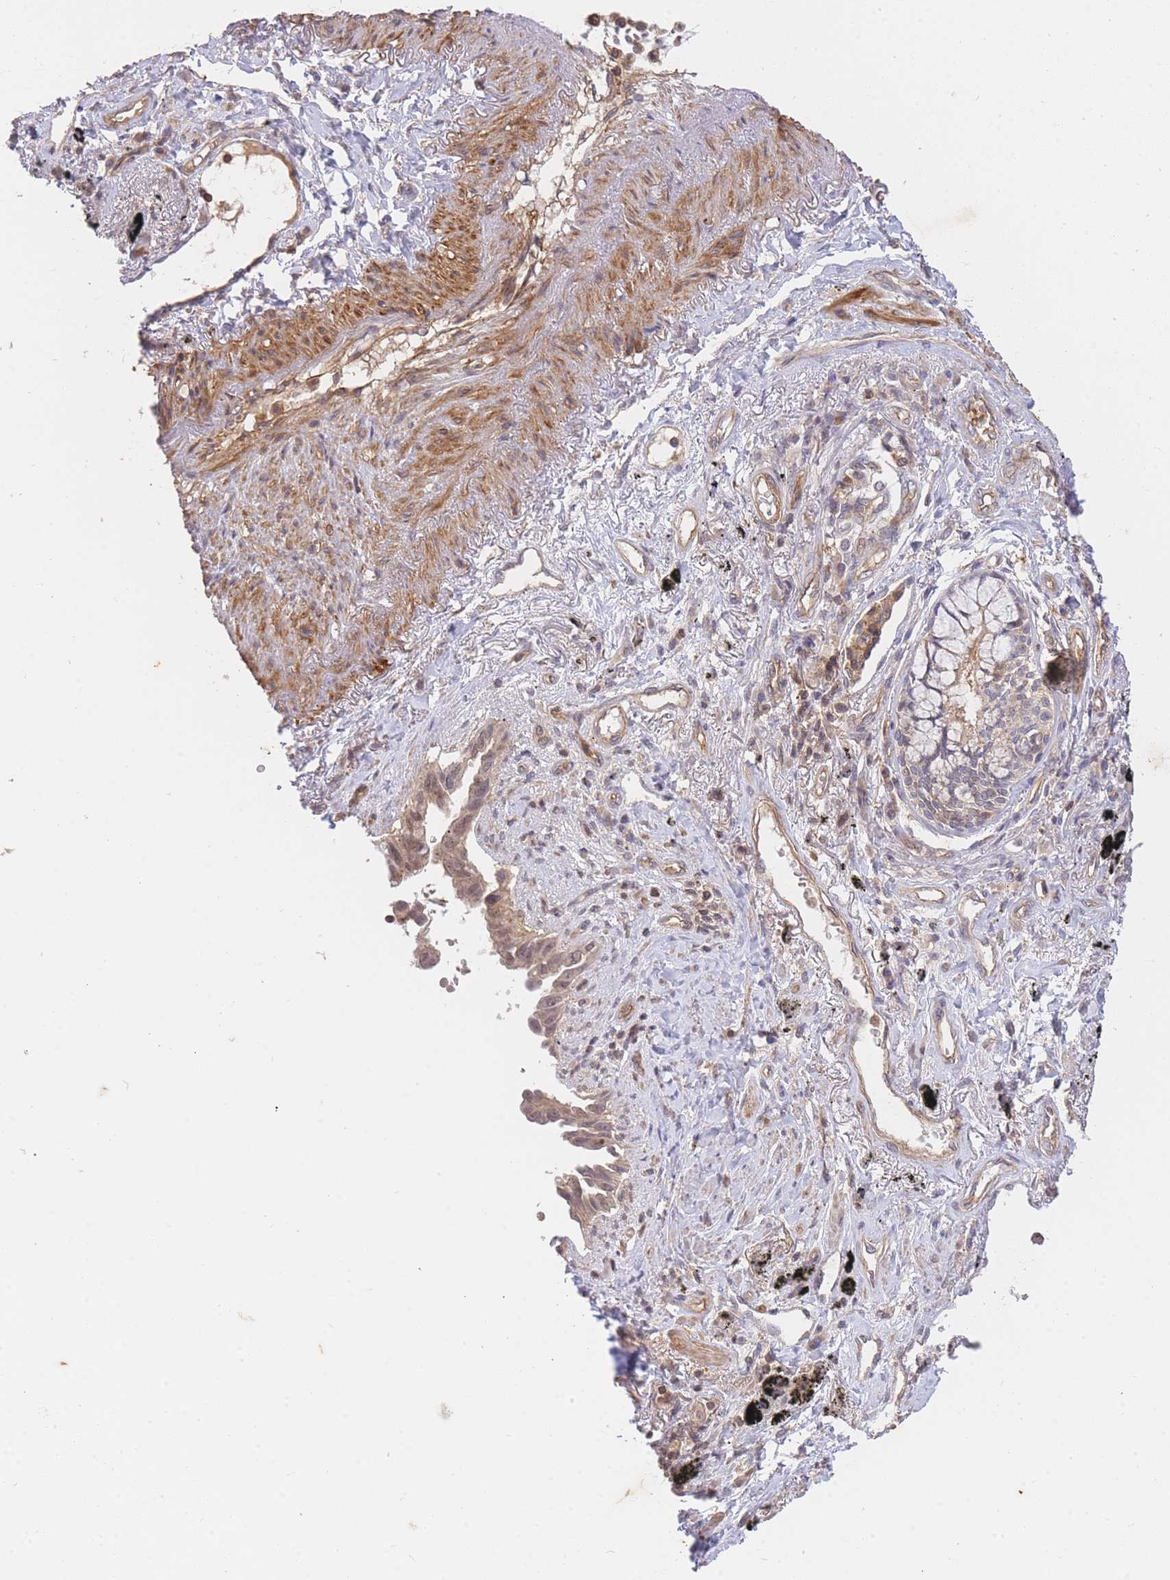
{"staining": {"intensity": "weak", "quantity": ">75%", "location": "cytoplasmic/membranous,nuclear"}, "tissue": "lung cancer", "cell_type": "Tumor cells", "image_type": "cancer", "snomed": [{"axis": "morphology", "description": "Adenocarcinoma, NOS"}, {"axis": "topography", "description": "Lung"}], "caption": "Lung cancer (adenocarcinoma) stained with a brown dye demonstrates weak cytoplasmic/membranous and nuclear positive expression in about >75% of tumor cells.", "gene": "ST8SIA4", "patient": {"sex": "male", "age": 67}}